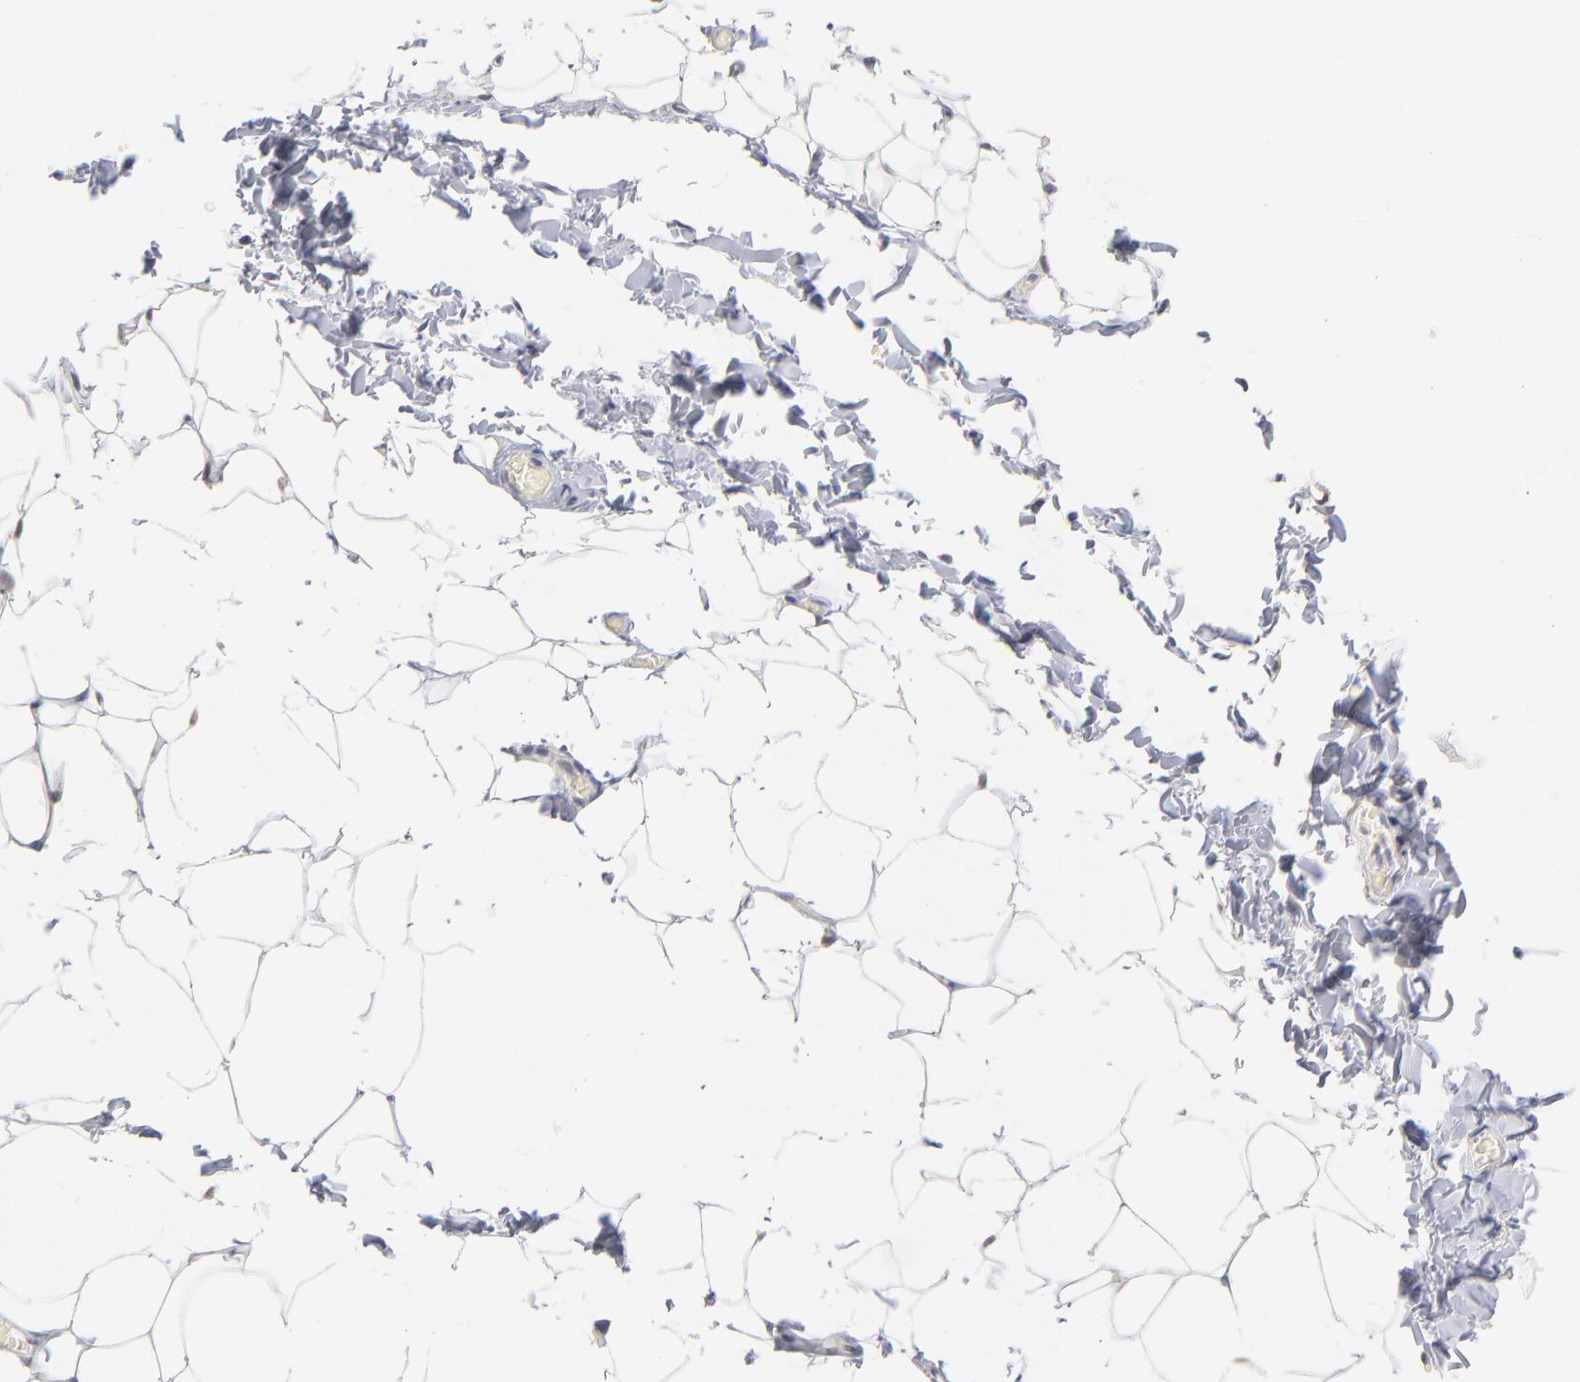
{"staining": {"intensity": "moderate", "quantity": "25%-75%", "location": "cytoplasmic/membranous"}, "tissue": "adipose tissue", "cell_type": "Adipocytes", "image_type": "normal", "snomed": [{"axis": "morphology", "description": "Normal tissue, NOS"}, {"axis": "topography", "description": "Soft tissue"}], "caption": "A medium amount of moderate cytoplasmic/membranous staining is present in approximately 25%-75% of adipocytes in unremarkable adipose tissue. The staining was performed using DAB, with brown indicating positive protein expression. Nuclei are stained blue with hematoxylin.", "gene": "MRPL58", "patient": {"sex": "male", "age": 26}}